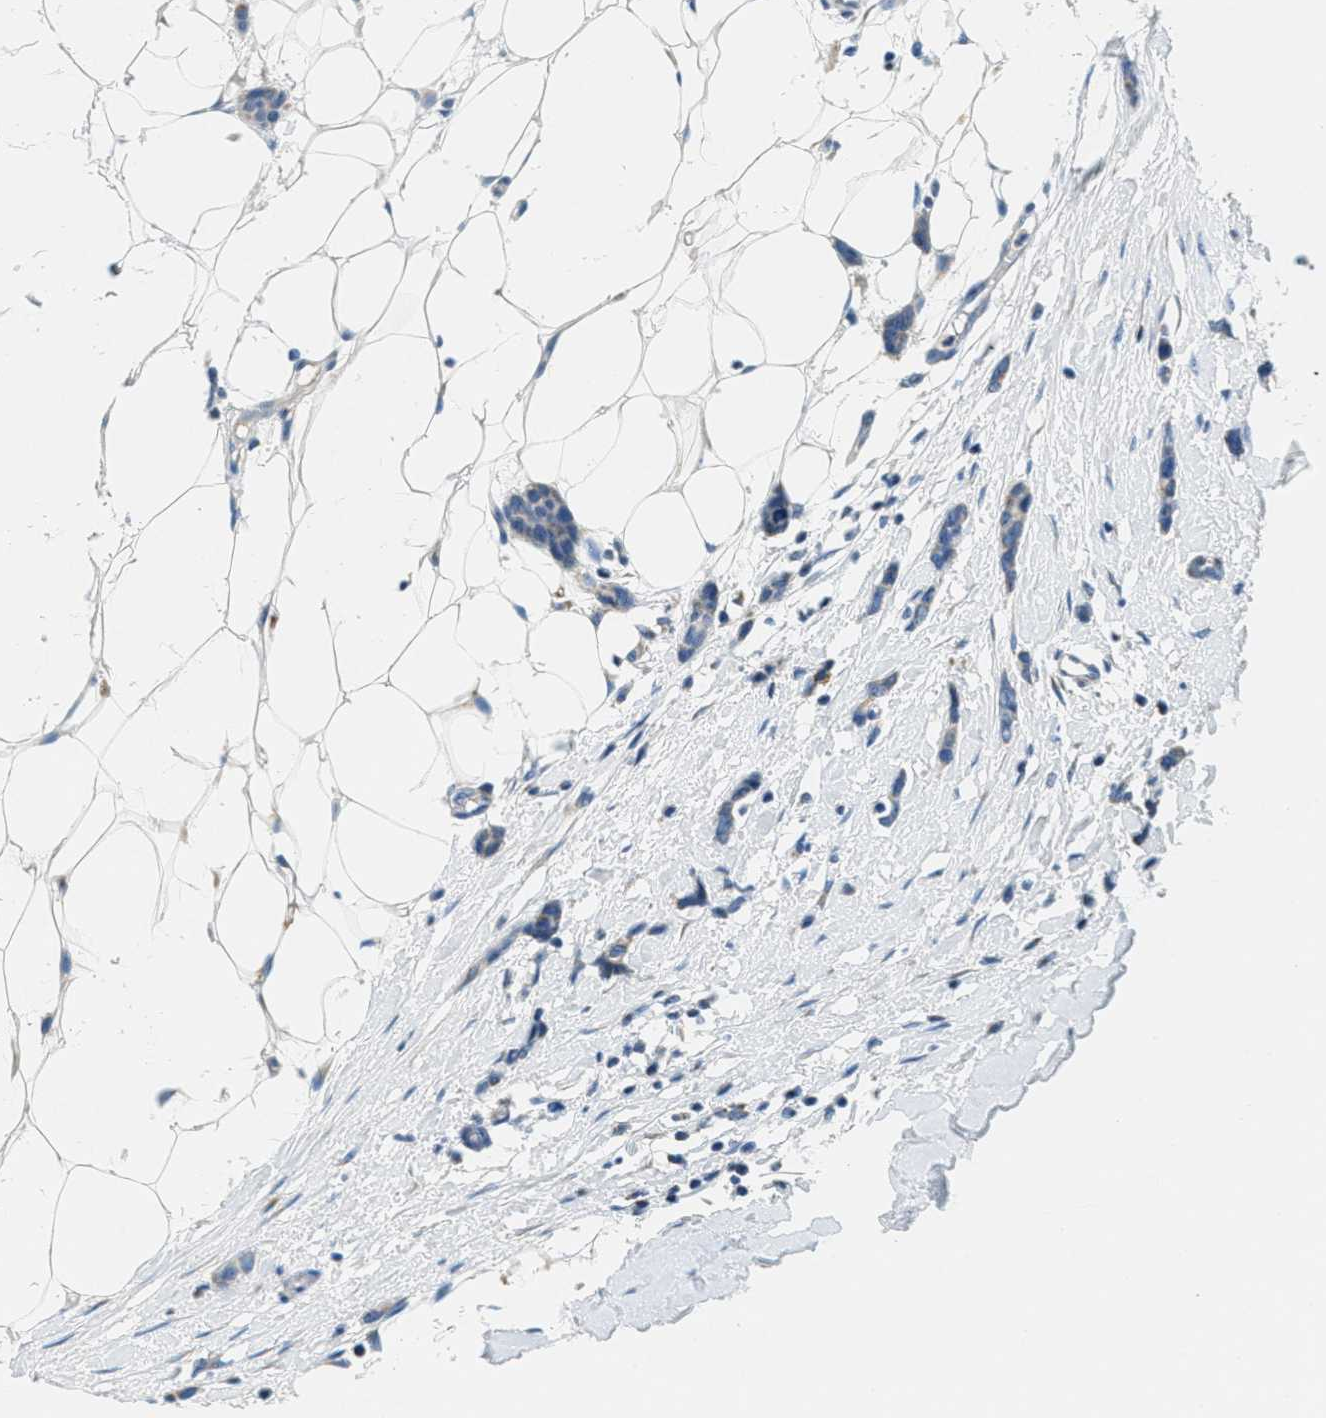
{"staining": {"intensity": "negative", "quantity": "none", "location": "none"}, "tissue": "breast cancer", "cell_type": "Tumor cells", "image_type": "cancer", "snomed": [{"axis": "morphology", "description": "Lobular carcinoma"}, {"axis": "topography", "description": "Skin"}, {"axis": "topography", "description": "Breast"}], "caption": "The image reveals no significant positivity in tumor cells of lobular carcinoma (breast).", "gene": "CA4", "patient": {"sex": "female", "age": 46}}